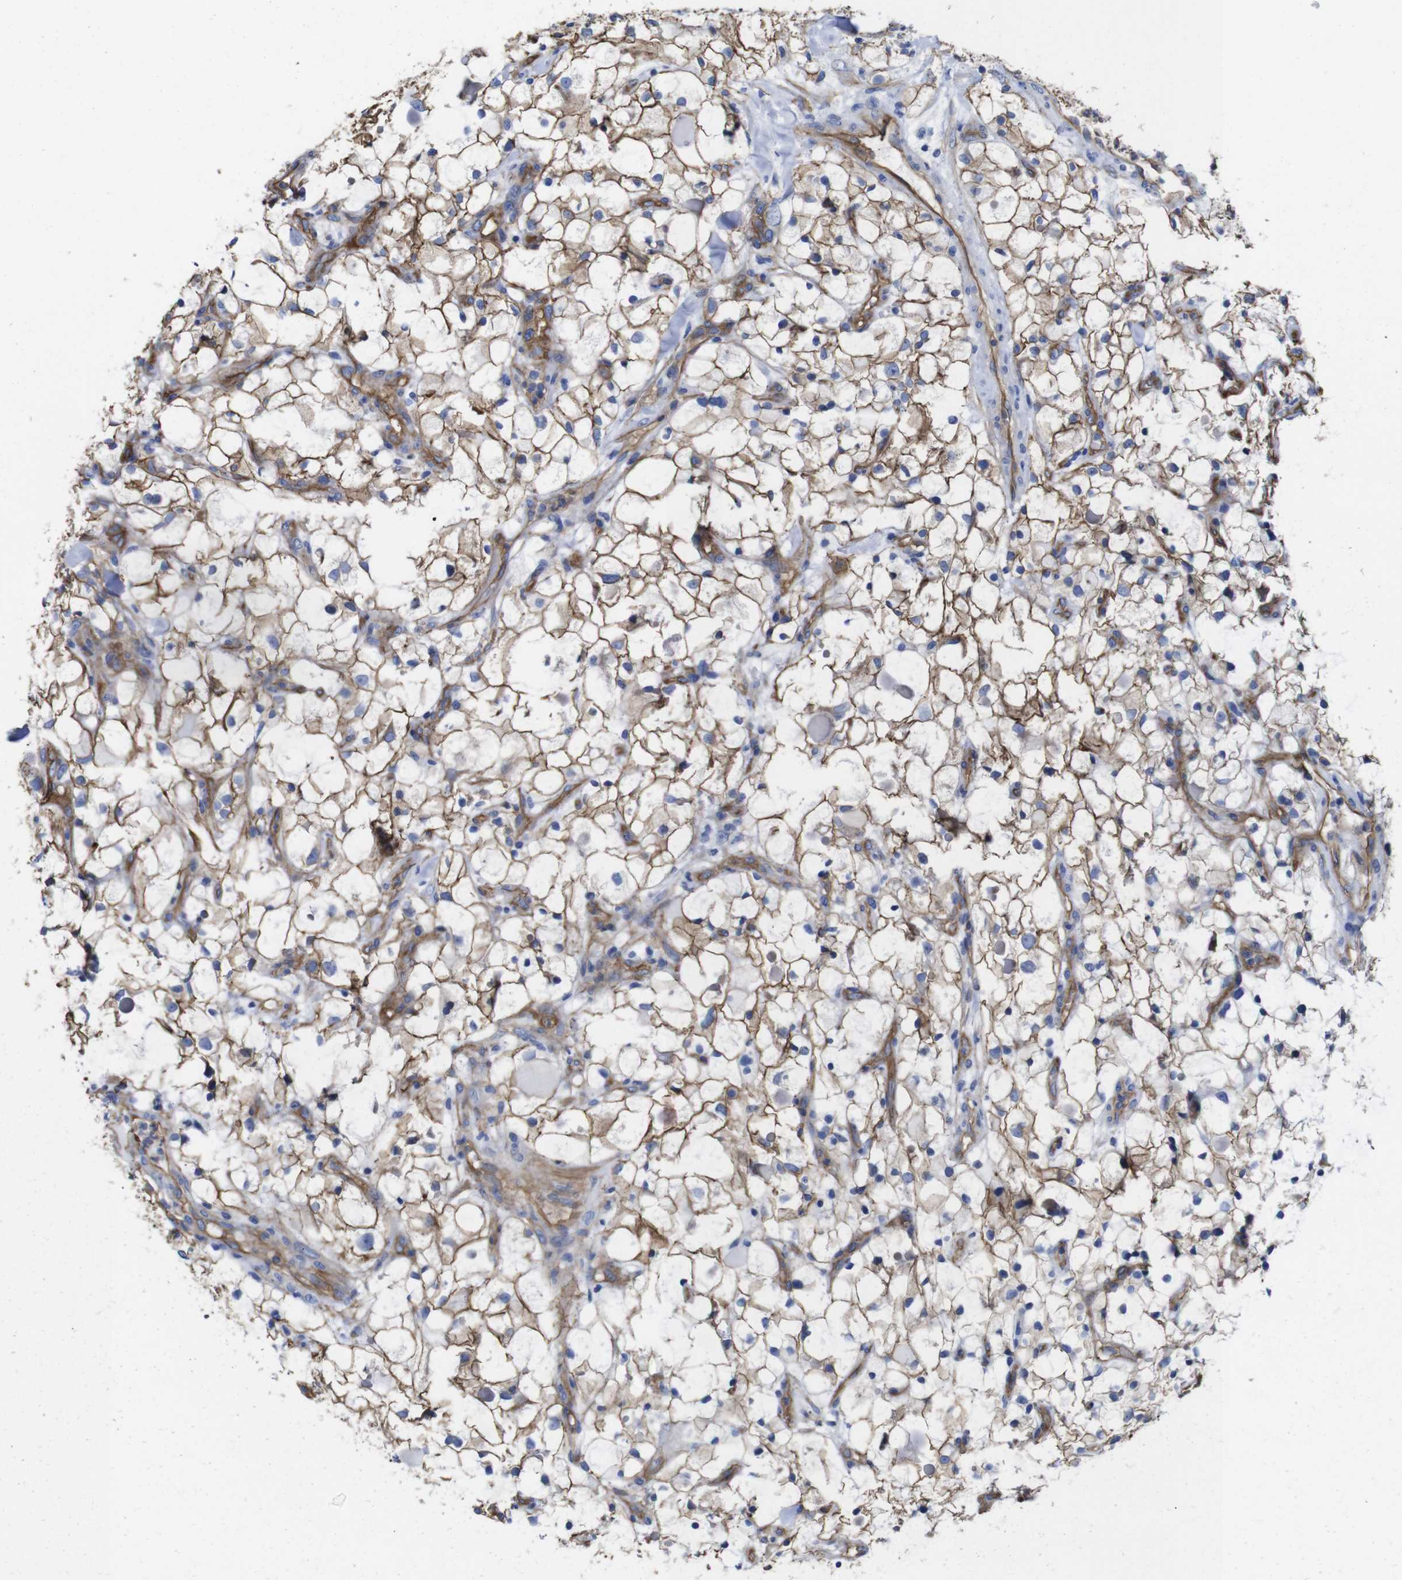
{"staining": {"intensity": "moderate", "quantity": ">75%", "location": "cytoplasmic/membranous"}, "tissue": "renal cancer", "cell_type": "Tumor cells", "image_type": "cancer", "snomed": [{"axis": "morphology", "description": "Adenocarcinoma, NOS"}, {"axis": "topography", "description": "Kidney"}], "caption": "Renal cancer (adenocarcinoma) was stained to show a protein in brown. There is medium levels of moderate cytoplasmic/membranous positivity in approximately >75% of tumor cells.", "gene": "SPTBN1", "patient": {"sex": "female", "age": 60}}